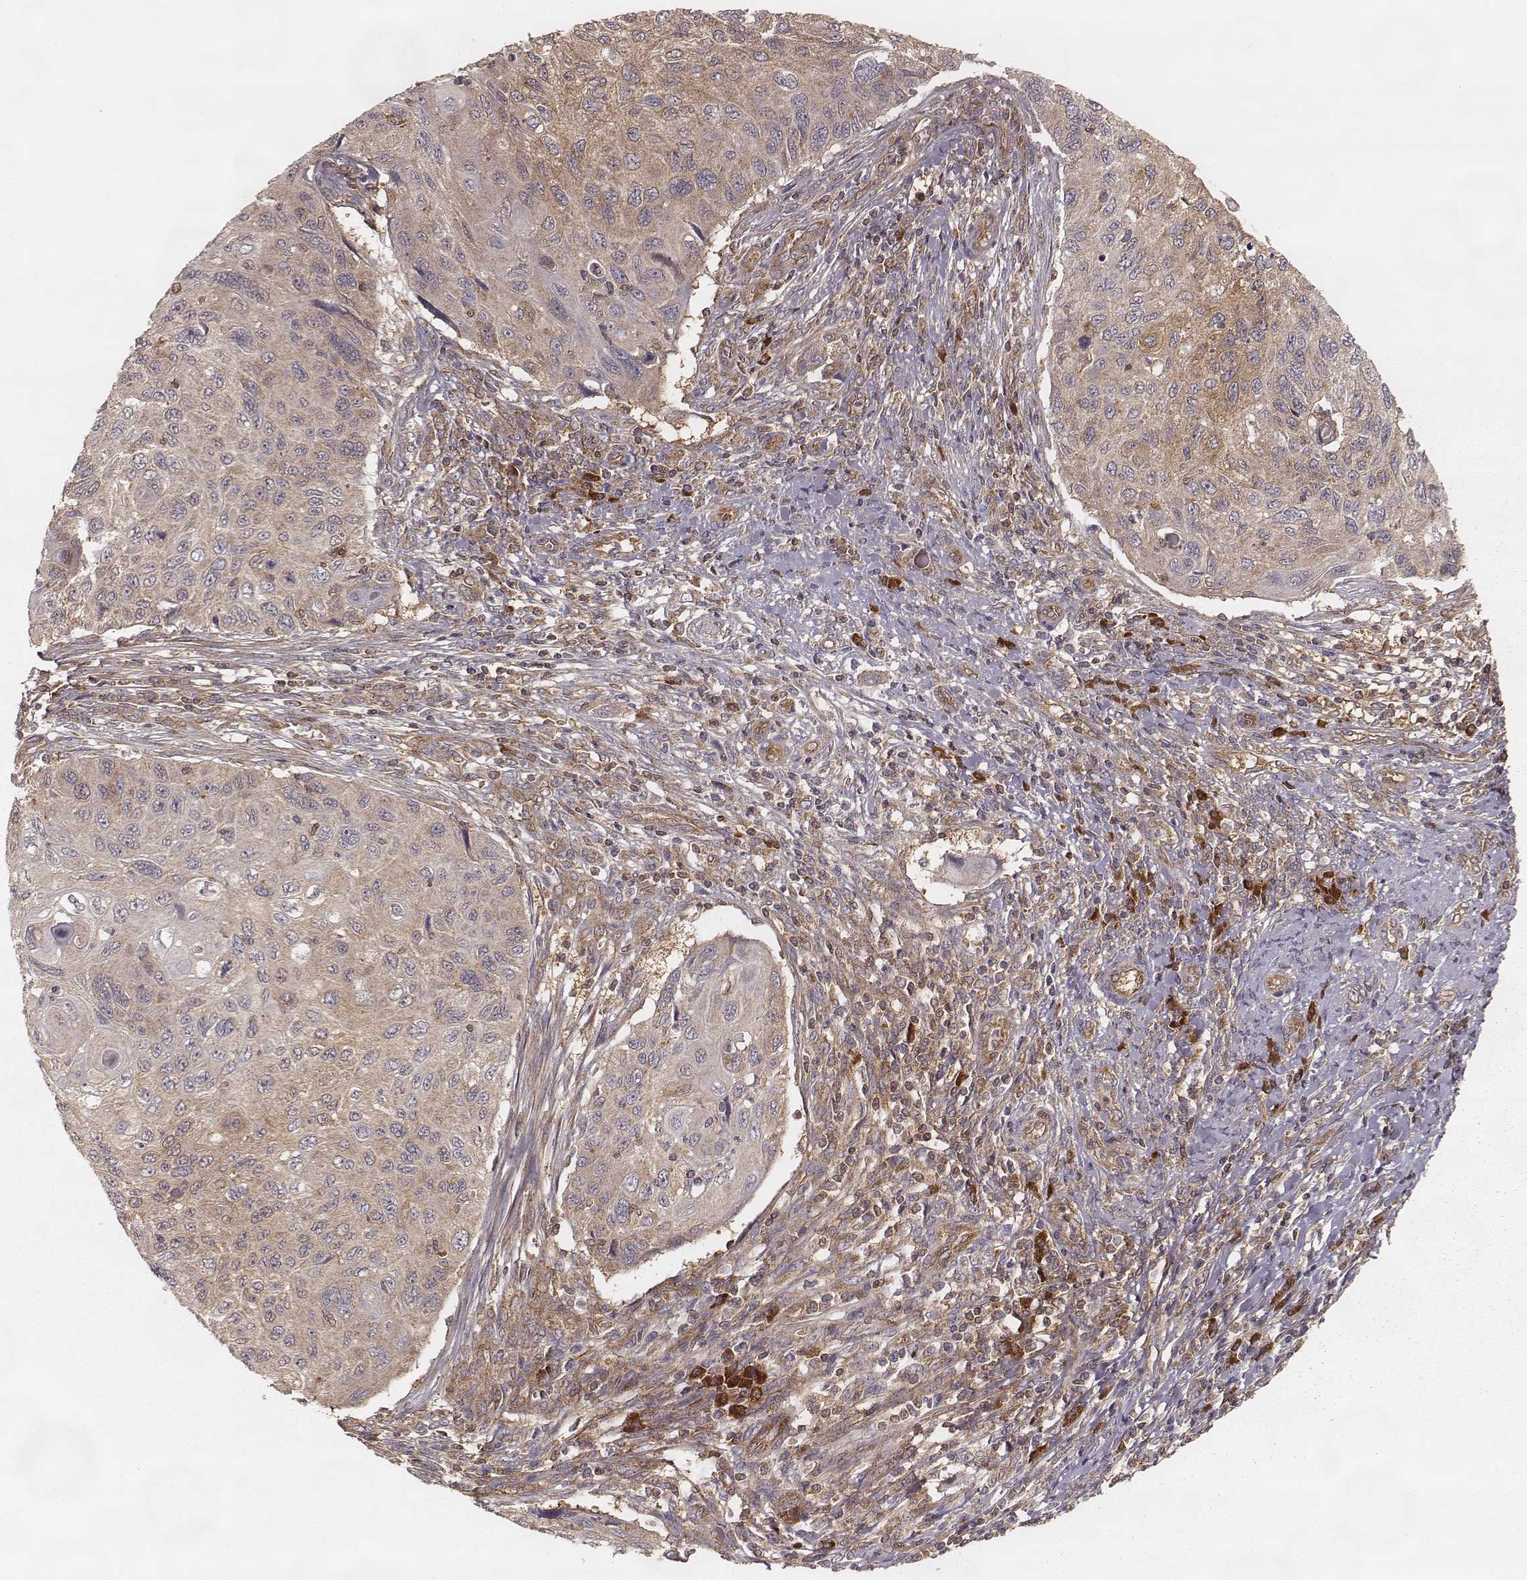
{"staining": {"intensity": "weak", "quantity": "25%-75%", "location": "cytoplasmic/membranous"}, "tissue": "cervical cancer", "cell_type": "Tumor cells", "image_type": "cancer", "snomed": [{"axis": "morphology", "description": "Squamous cell carcinoma, NOS"}, {"axis": "topography", "description": "Cervix"}], "caption": "Squamous cell carcinoma (cervical) stained with DAB IHC exhibits low levels of weak cytoplasmic/membranous staining in approximately 25%-75% of tumor cells.", "gene": "CARS1", "patient": {"sex": "female", "age": 70}}